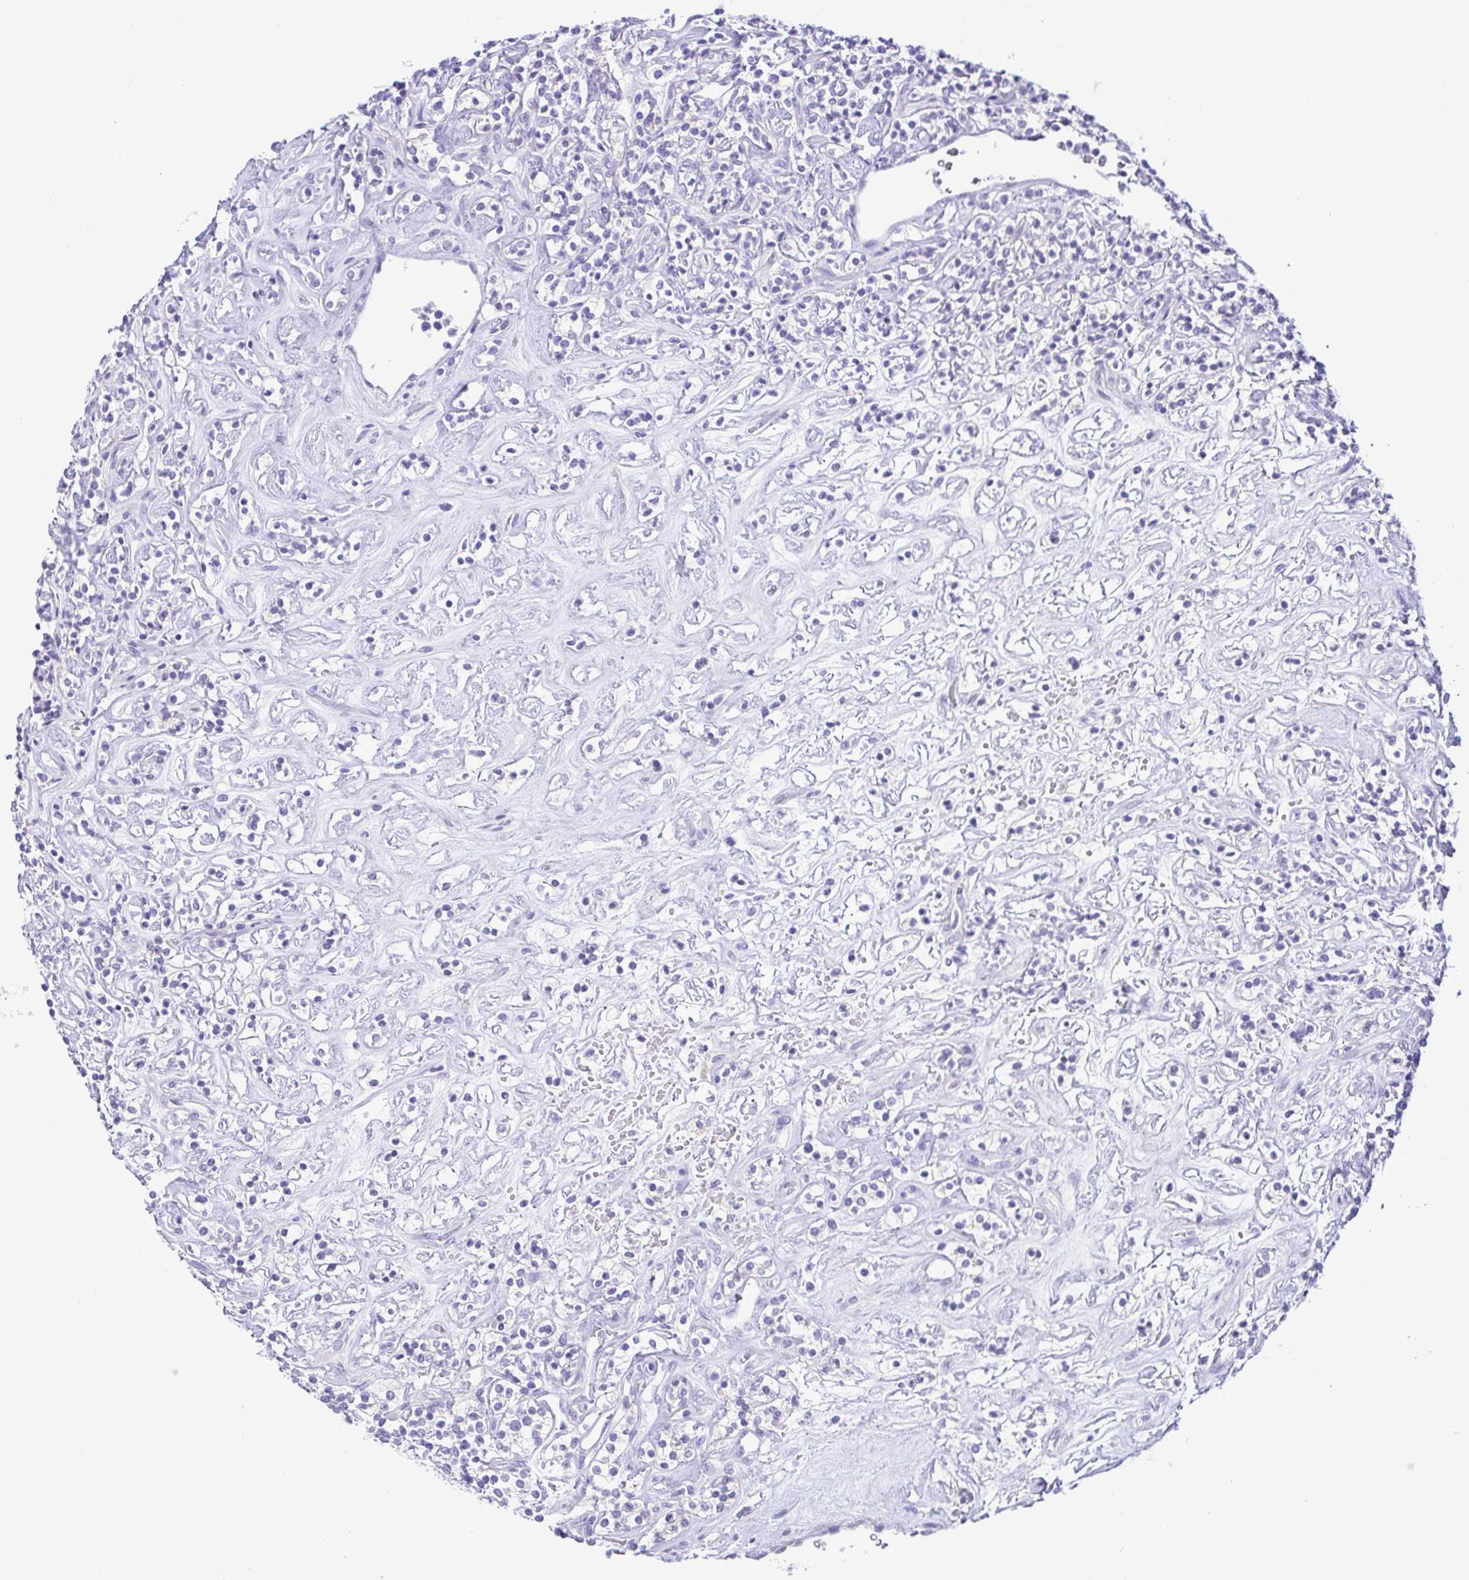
{"staining": {"intensity": "negative", "quantity": "none", "location": "none"}, "tissue": "renal cancer", "cell_type": "Tumor cells", "image_type": "cancer", "snomed": [{"axis": "morphology", "description": "Adenocarcinoma, NOS"}, {"axis": "topography", "description": "Kidney"}], "caption": "The histopathology image displays no staining of tumor cells in adenocarcinoma (renal).", "gene": "GPR182", "patient": {"sex": "male", "age": 77}}